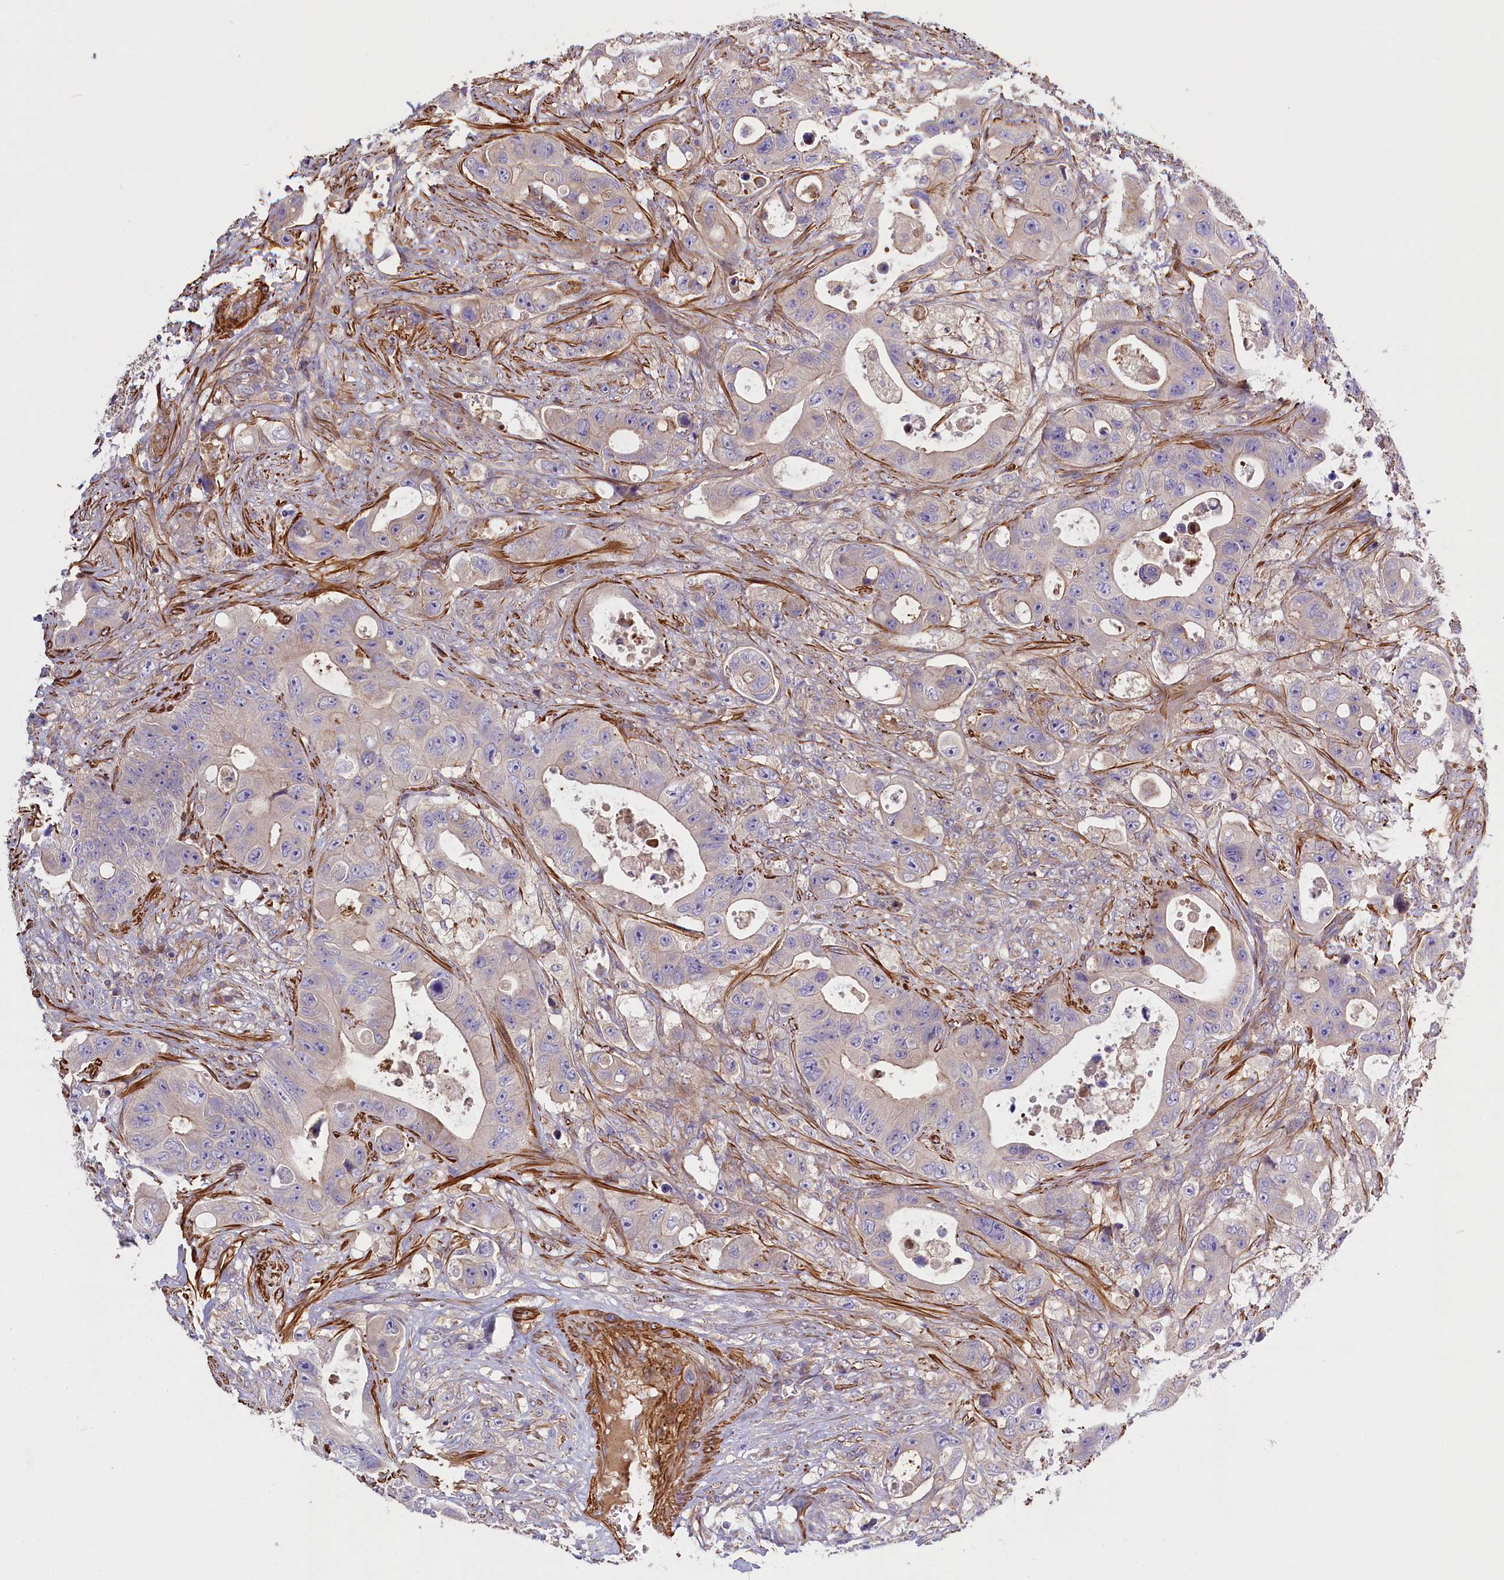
{"staining": {"intensity": "negative", "quantity": "none", "location": "none"}, "tissue": "colorectal cancer", "cell_type": "Tumor cells", "image_type": "cancer", "snomed": [{"axis": "morphology", "description": "Adenocarcinoma, NOS"}, {"axis": "topography", "description": "Colon"}], "caption": "IHC of human adenocarcinoma (colorectal) displays no staining in tumor cells.", "gene": "FUZ", "patient": {"sex": "female", "age": 46}}